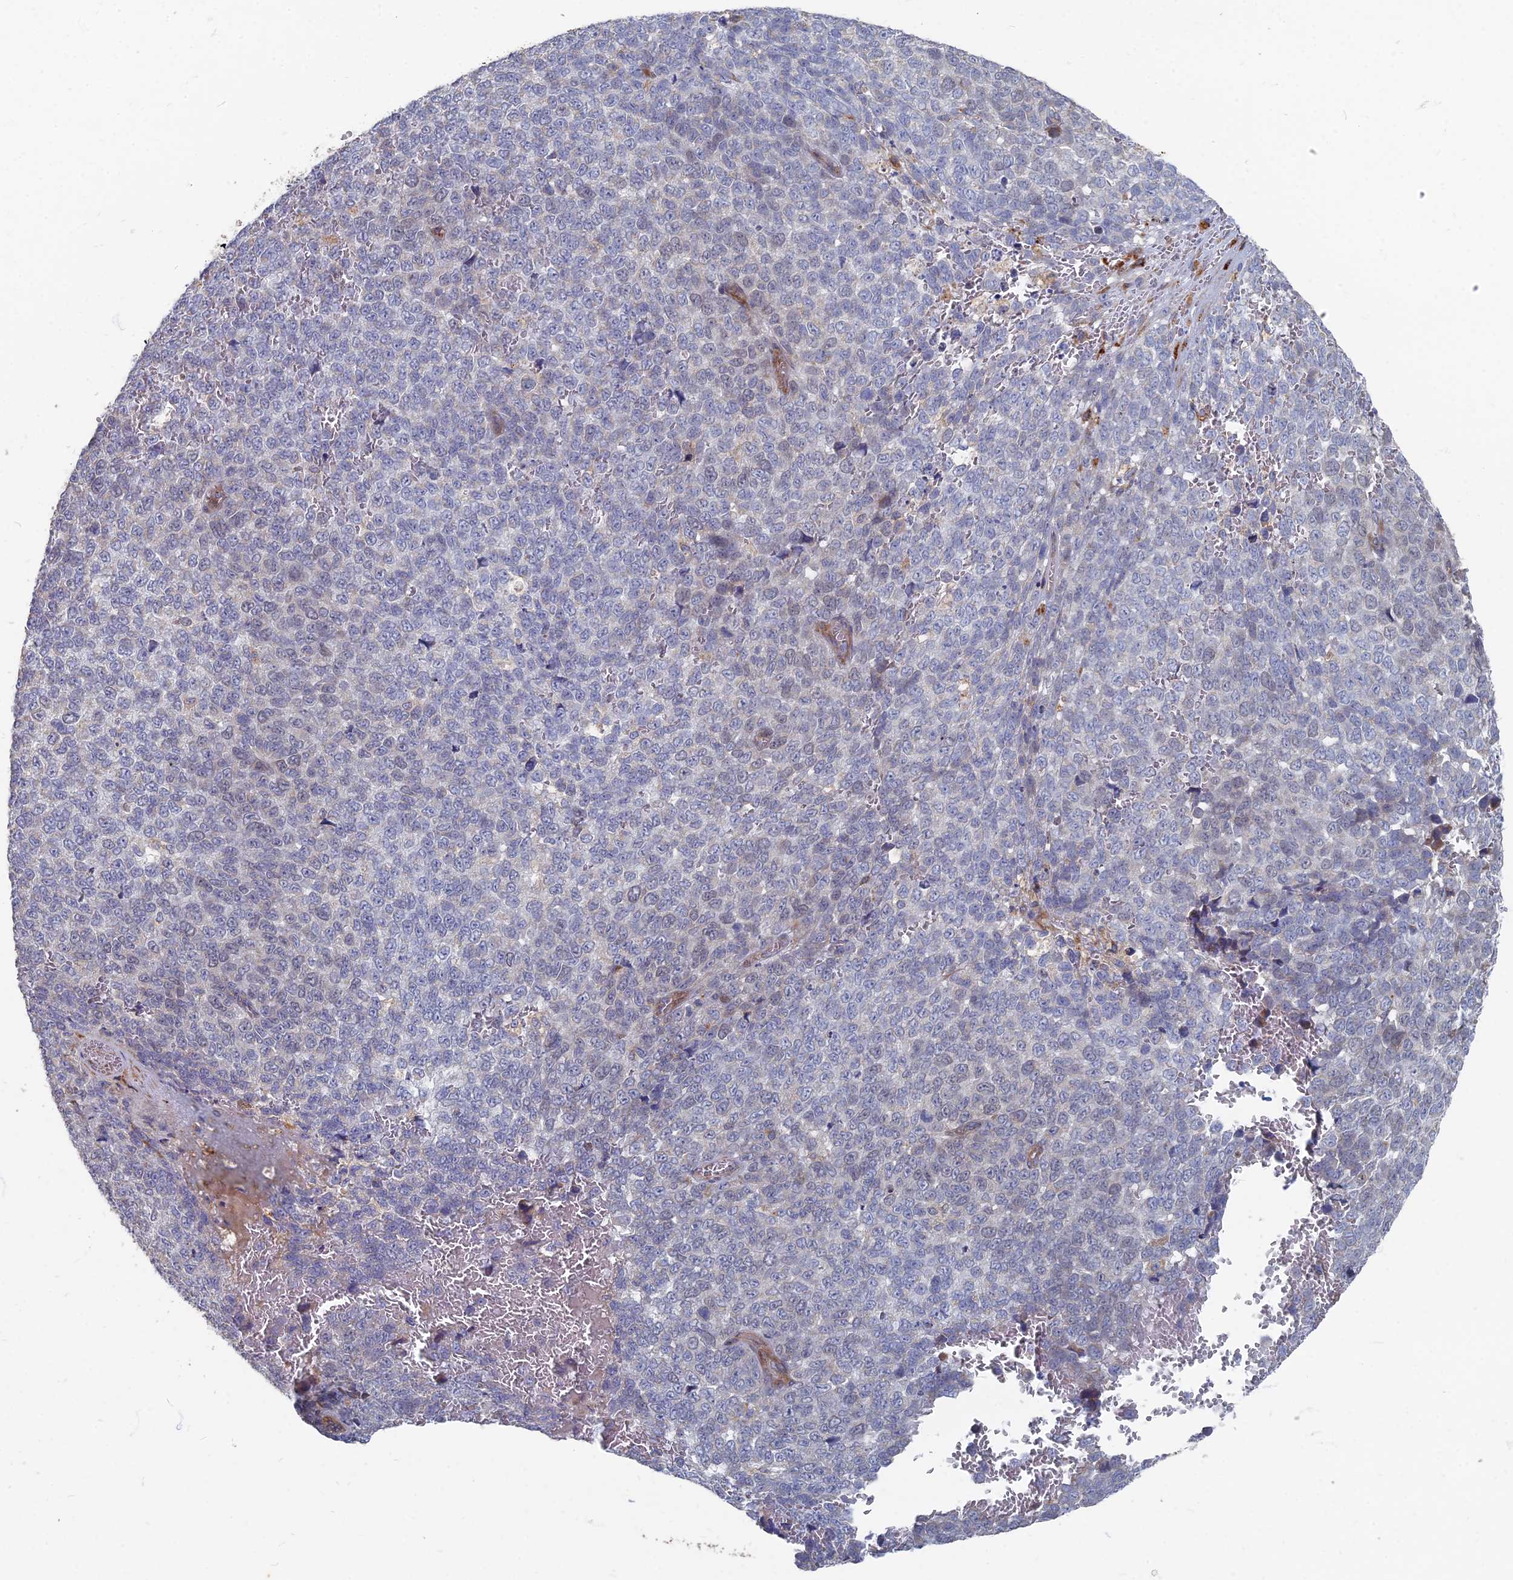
{"staining": {"intensity": "negative", "quantity": "none", "location": "none"}, "tissue": "melanoma", "cell_type": "Tumor cells", "image_type": "cancer", "snomed": [{"axis": "morphology", "description": "Malignant melanoma, NOS"}, {"axis": "topography", "description": "Nose, NOS"}], "caption": "Tumor cells are negative for protein expression in human malignant melanoma.", "gene": "TMEM128", "patient": {"sex": "female", "age": 48}}